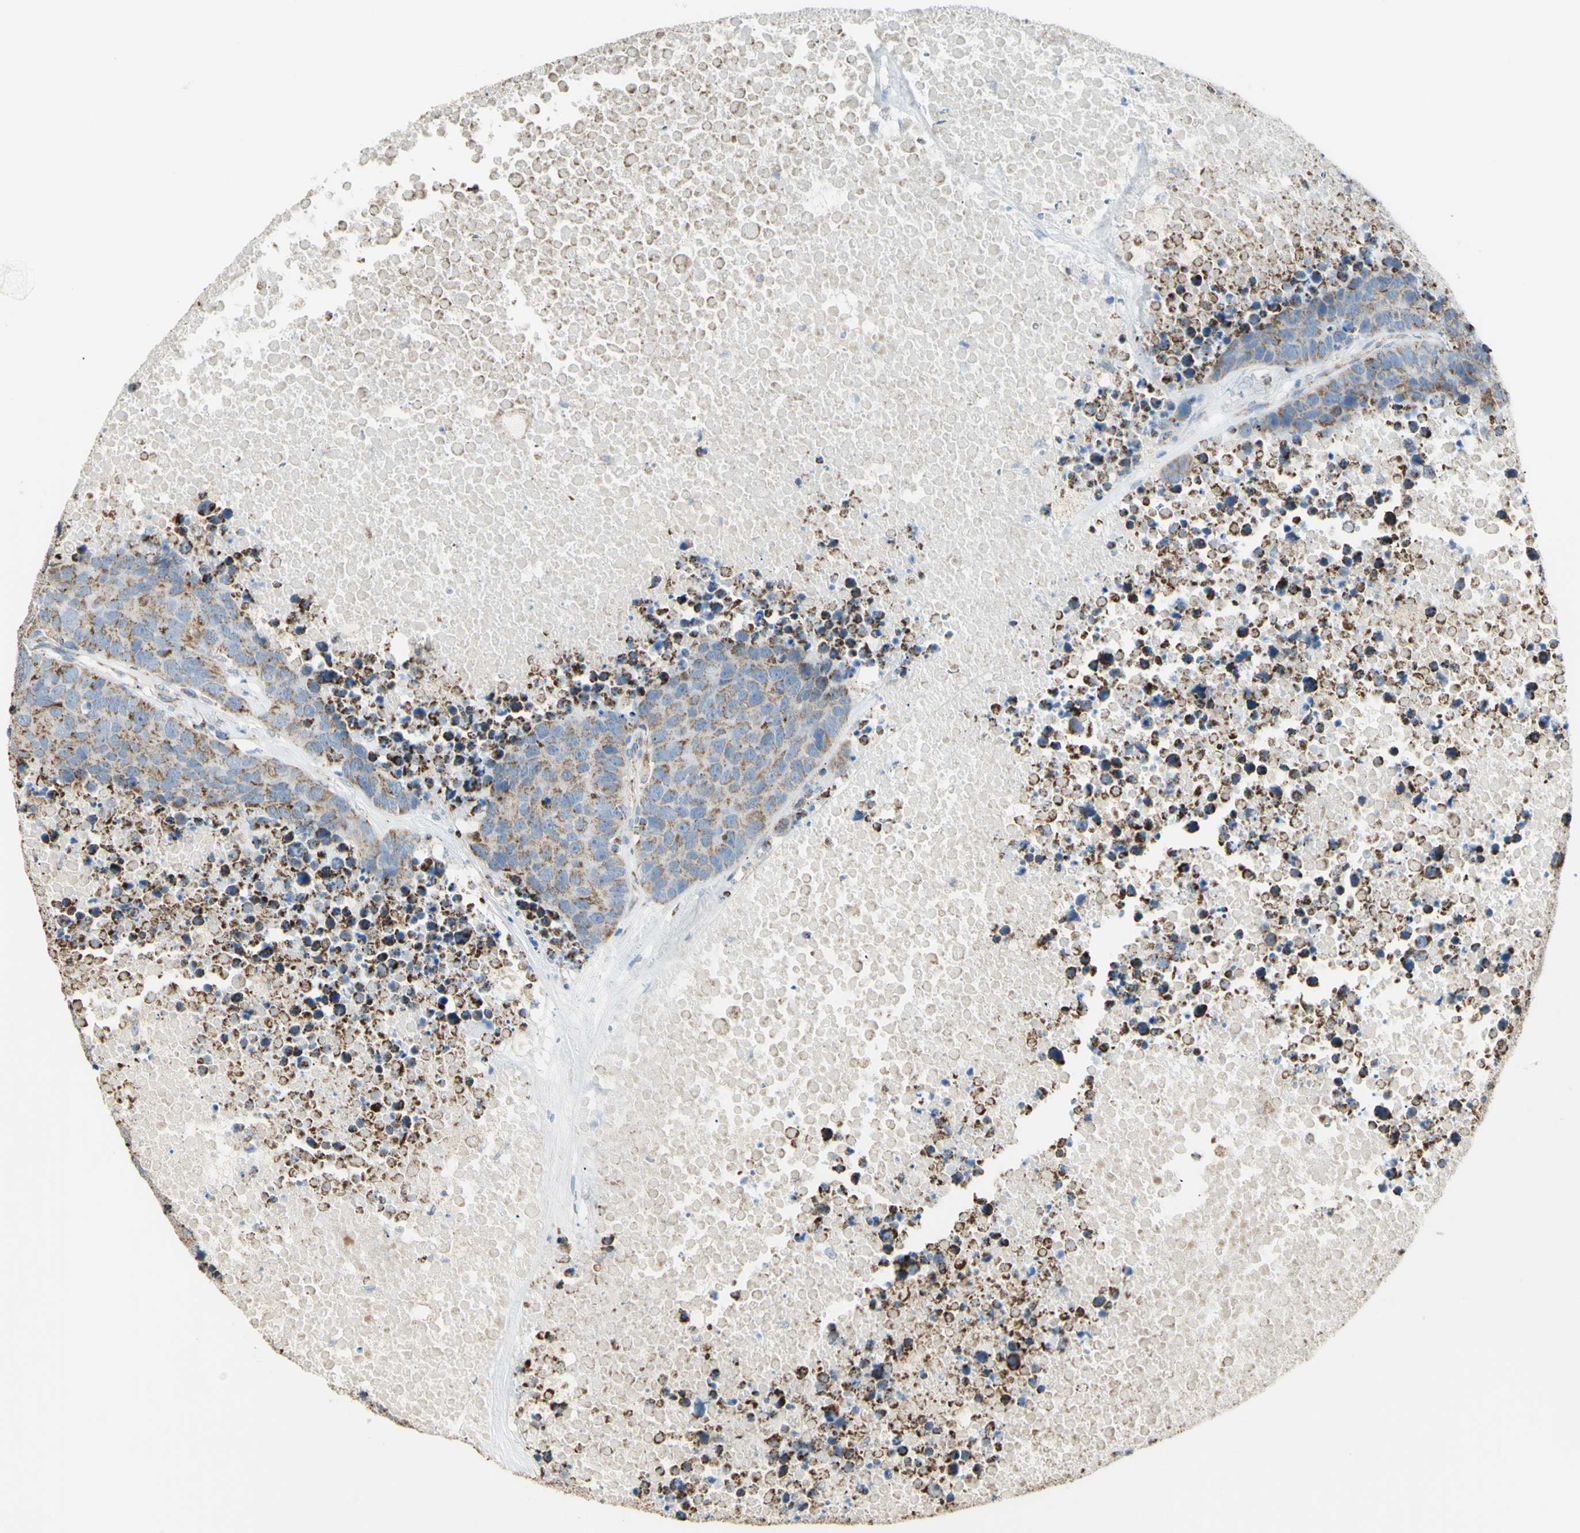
{"staining": {"intensity": "weak", "quantity": "25%-75%", "location": "cytoplasmic/membranous"}, "tissue": "carcinoid", "cell_type": "Tumor cells", "image_type": "cancer", "snomed": [{"axis": "morphology", "description": "Carcinoid, malignant, NOS"}, {"axis": "topography", "description": "Lung"}], "caption": "Immunohistochemistry (IHC) micrograph of neoplastic tissue: malignant carcinoid stained using IHC reveals low levels of weak protein expression localized specifically in the cytoplasmic/membranous of tumor cells, appearing as a cytoplasmic/membranous brown color.", "gene": "LETM1", "patient": {"sex": "male", "age": 60}}